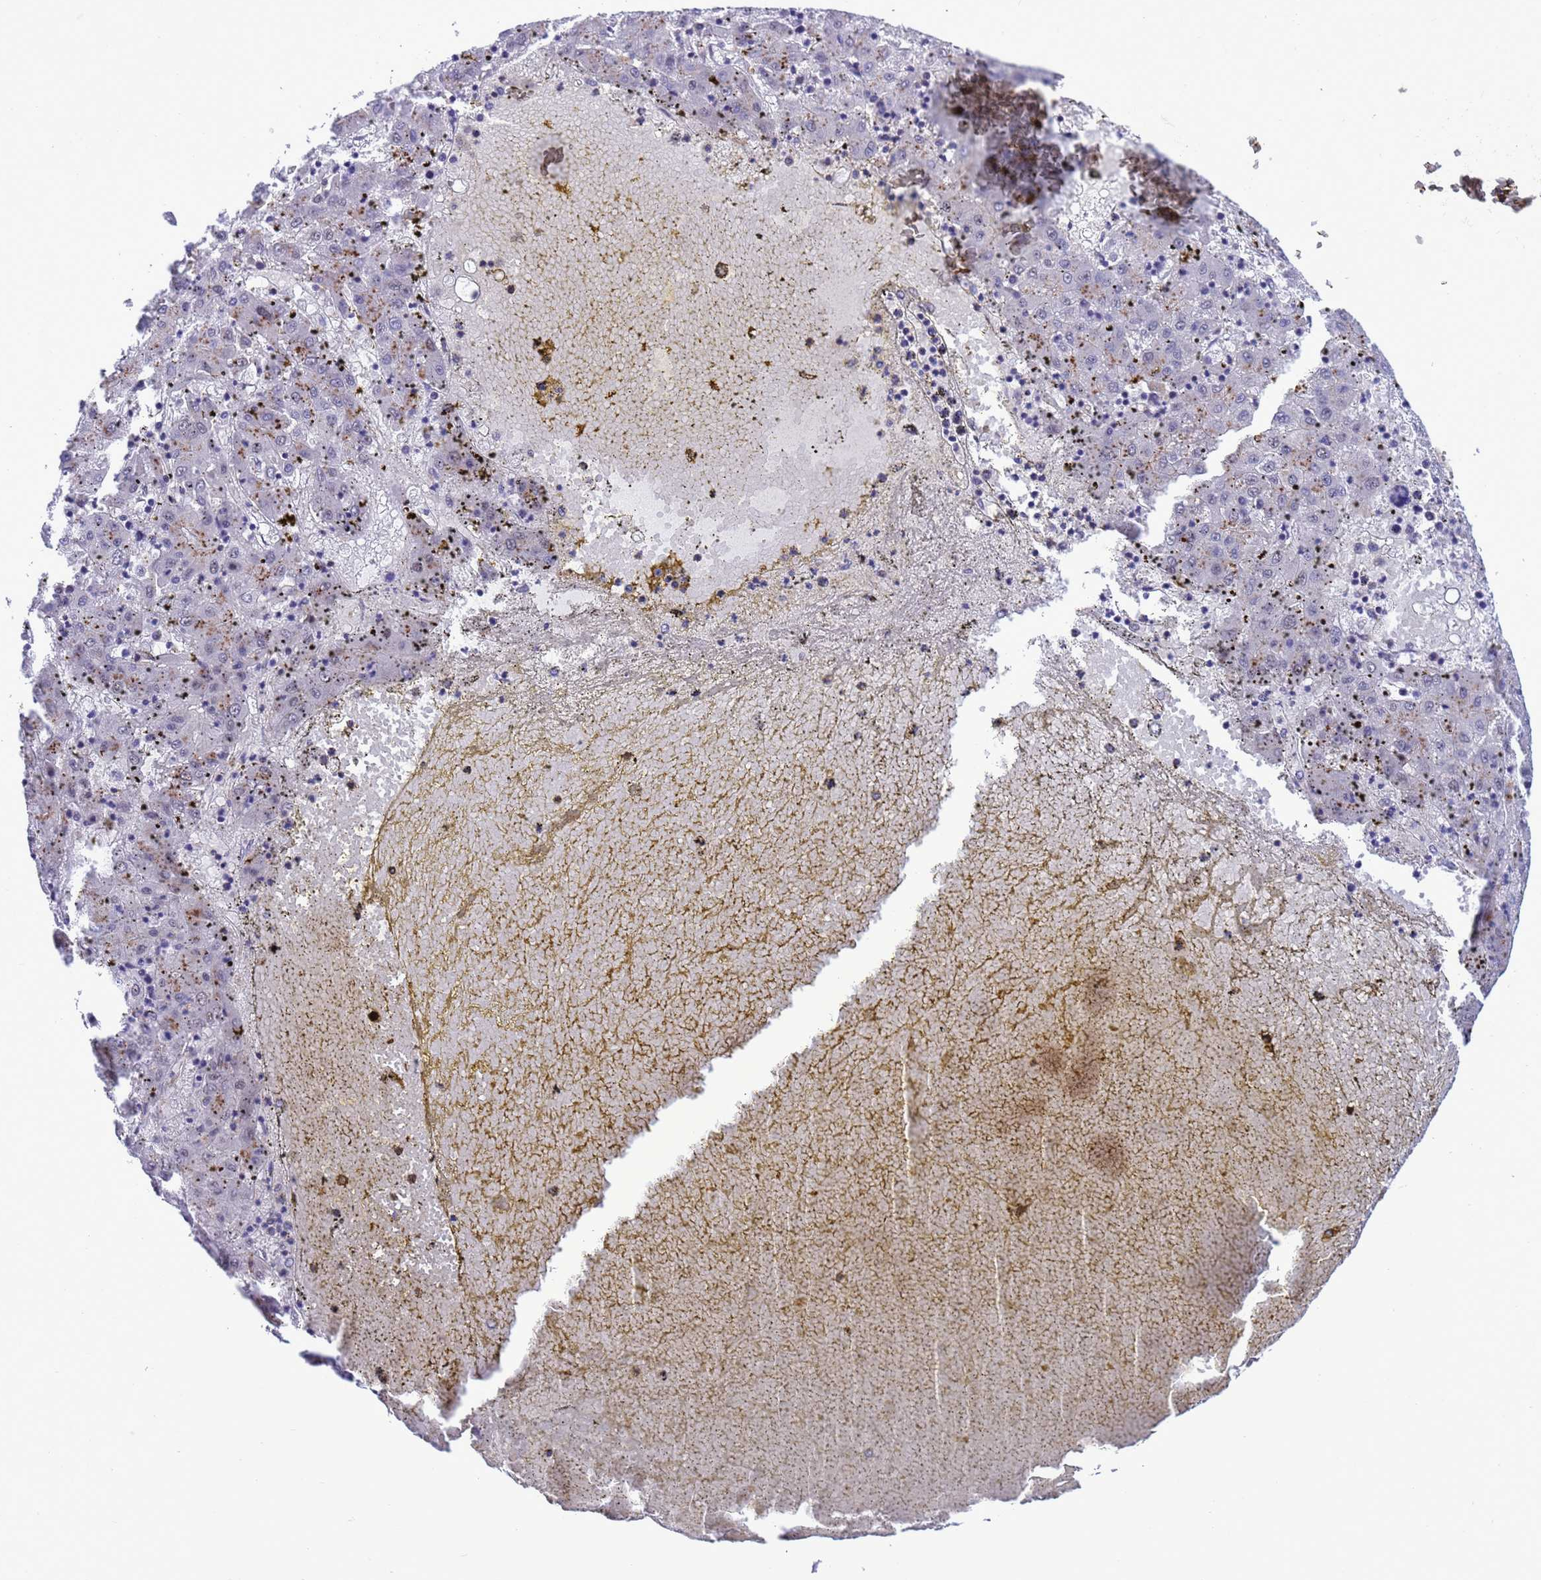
{"staining": {"intensity": "negative", "quantity": "none", "location": "none"}, "tissue": "liver cancer", "cell_type": "Tumor cells", "image_type": "cancer", "snomed": [{"axis": "morphology", "description": "Carcinoma, Hepatocellular, NOS"}, {"axis": "topography", "description": "Liver"}], "caption": "Tumor cells are negative for protein expression in human liver hepatocellular carcinoma.", "gene": "RASD1", "patient": {"sex": "male", "age": 72}}